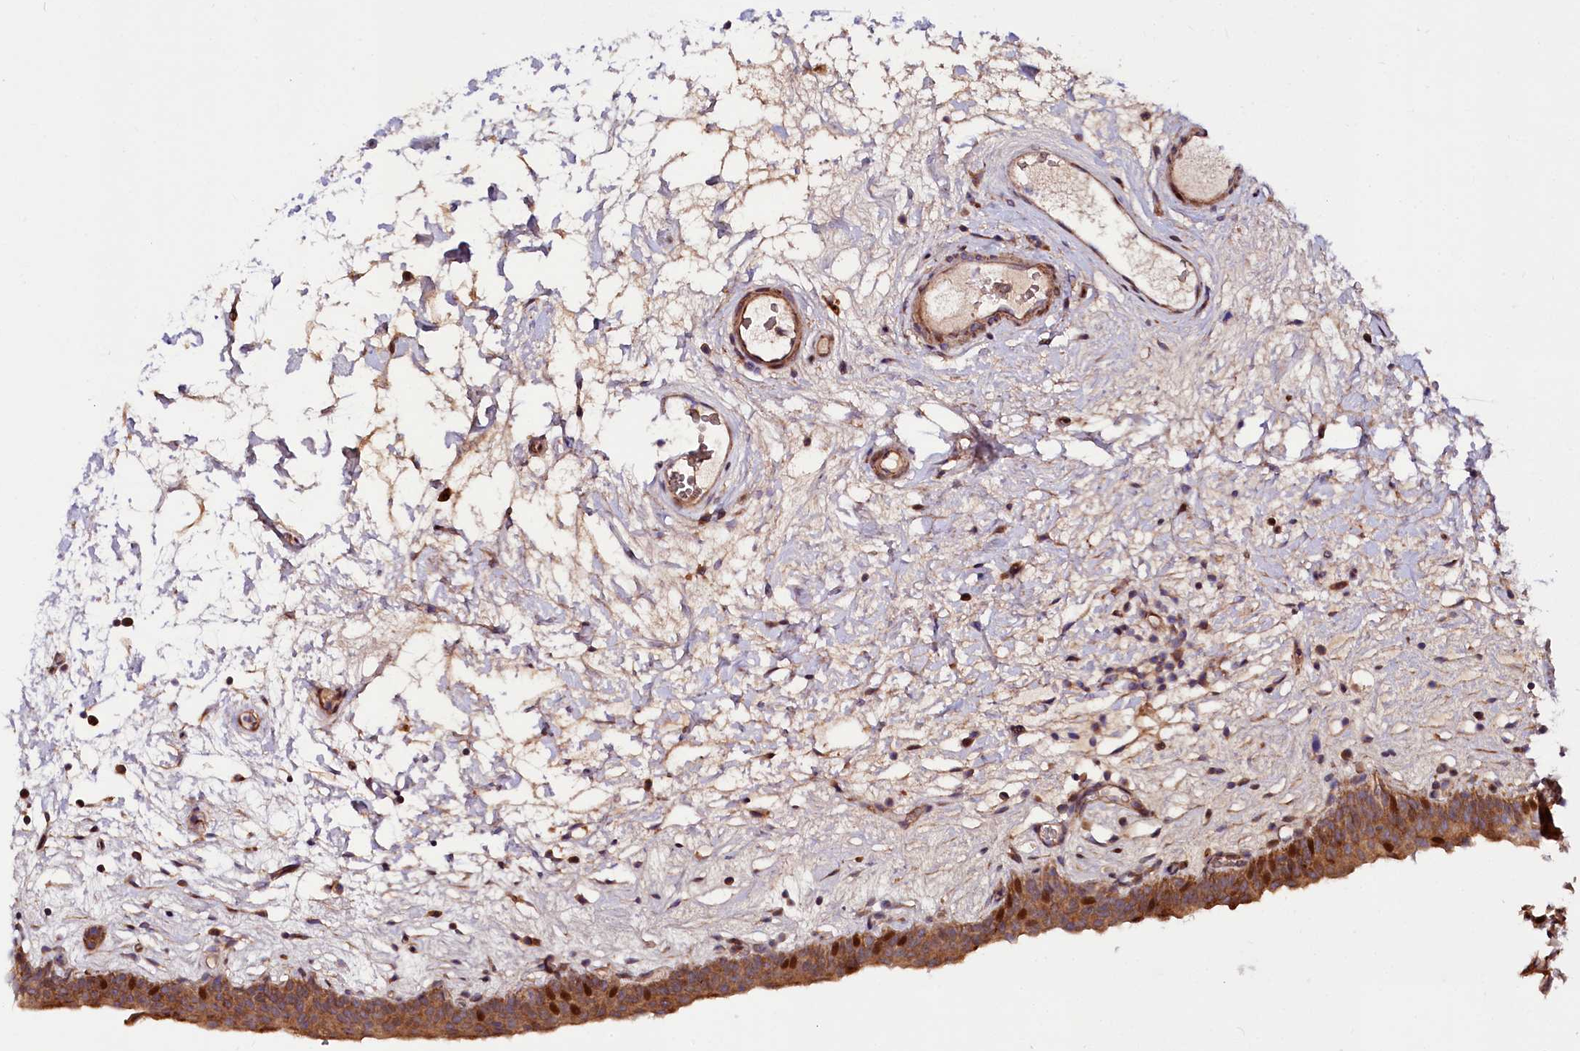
{"staining": {"intensity": "moderate", "quantity": ">75%", "location": "cytoplasmic/membranous,nuclear"}, "tissue": "urinary bladder", "cell_type": "Urothelial cells", "image_type": "normal", "snomed": [{"axis": "morphology", "description": "Normal tissue, NOS"}, {"axis": "topography", "description": "Urinary bladder"}], "caption": "Immunohistochemical staining of benign human urinary bladder demonstrates medium levels of moderate cytoplasmic/membranous,nuclear staining in approximately >75% of urothelial cells.", "gene": "PDZRN3", "patient": {"sex": "male", "age": 83}}